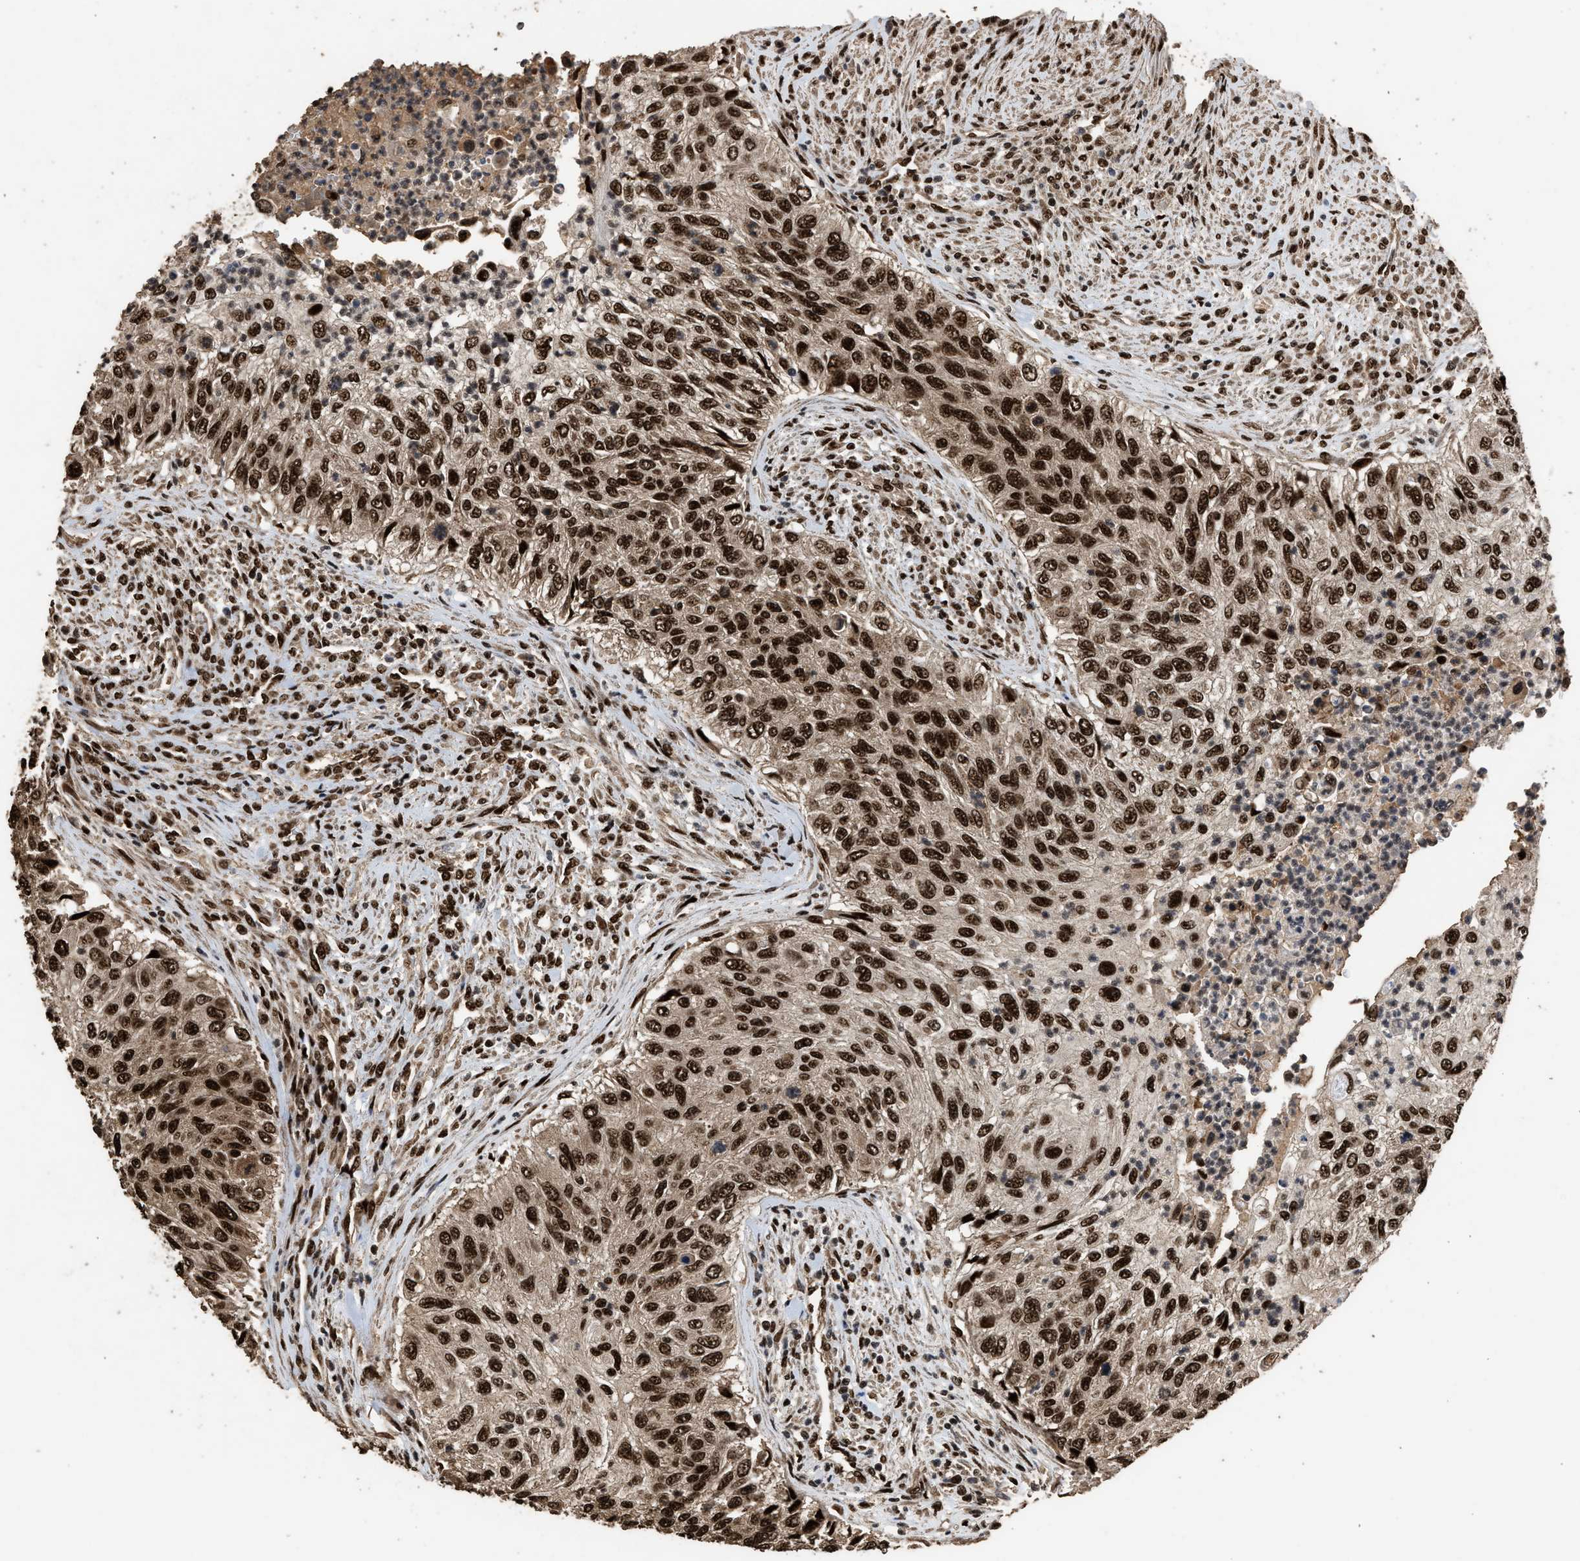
{"staining": {"intensity": "strong", "quantity": ">75%", "location": "nuclear"}, "tissue": "urothelial cancer", "cell_type": "Tumor cells", "image_type": "cancer", "snomed": [{"axis": "morphology", "description": "Urothelial carcinoma, High grade"}, {"axis": "topography", "description": "Urinary bladder"}], "caption": "IHC micrograph of human urothelial cancer stained for a protein (brown), which displays high levels of strong nuclear expression in about >75% of tumor cells.", "gene": "PPP4R3B", "patient": {"sex": "male", "age": 35}}